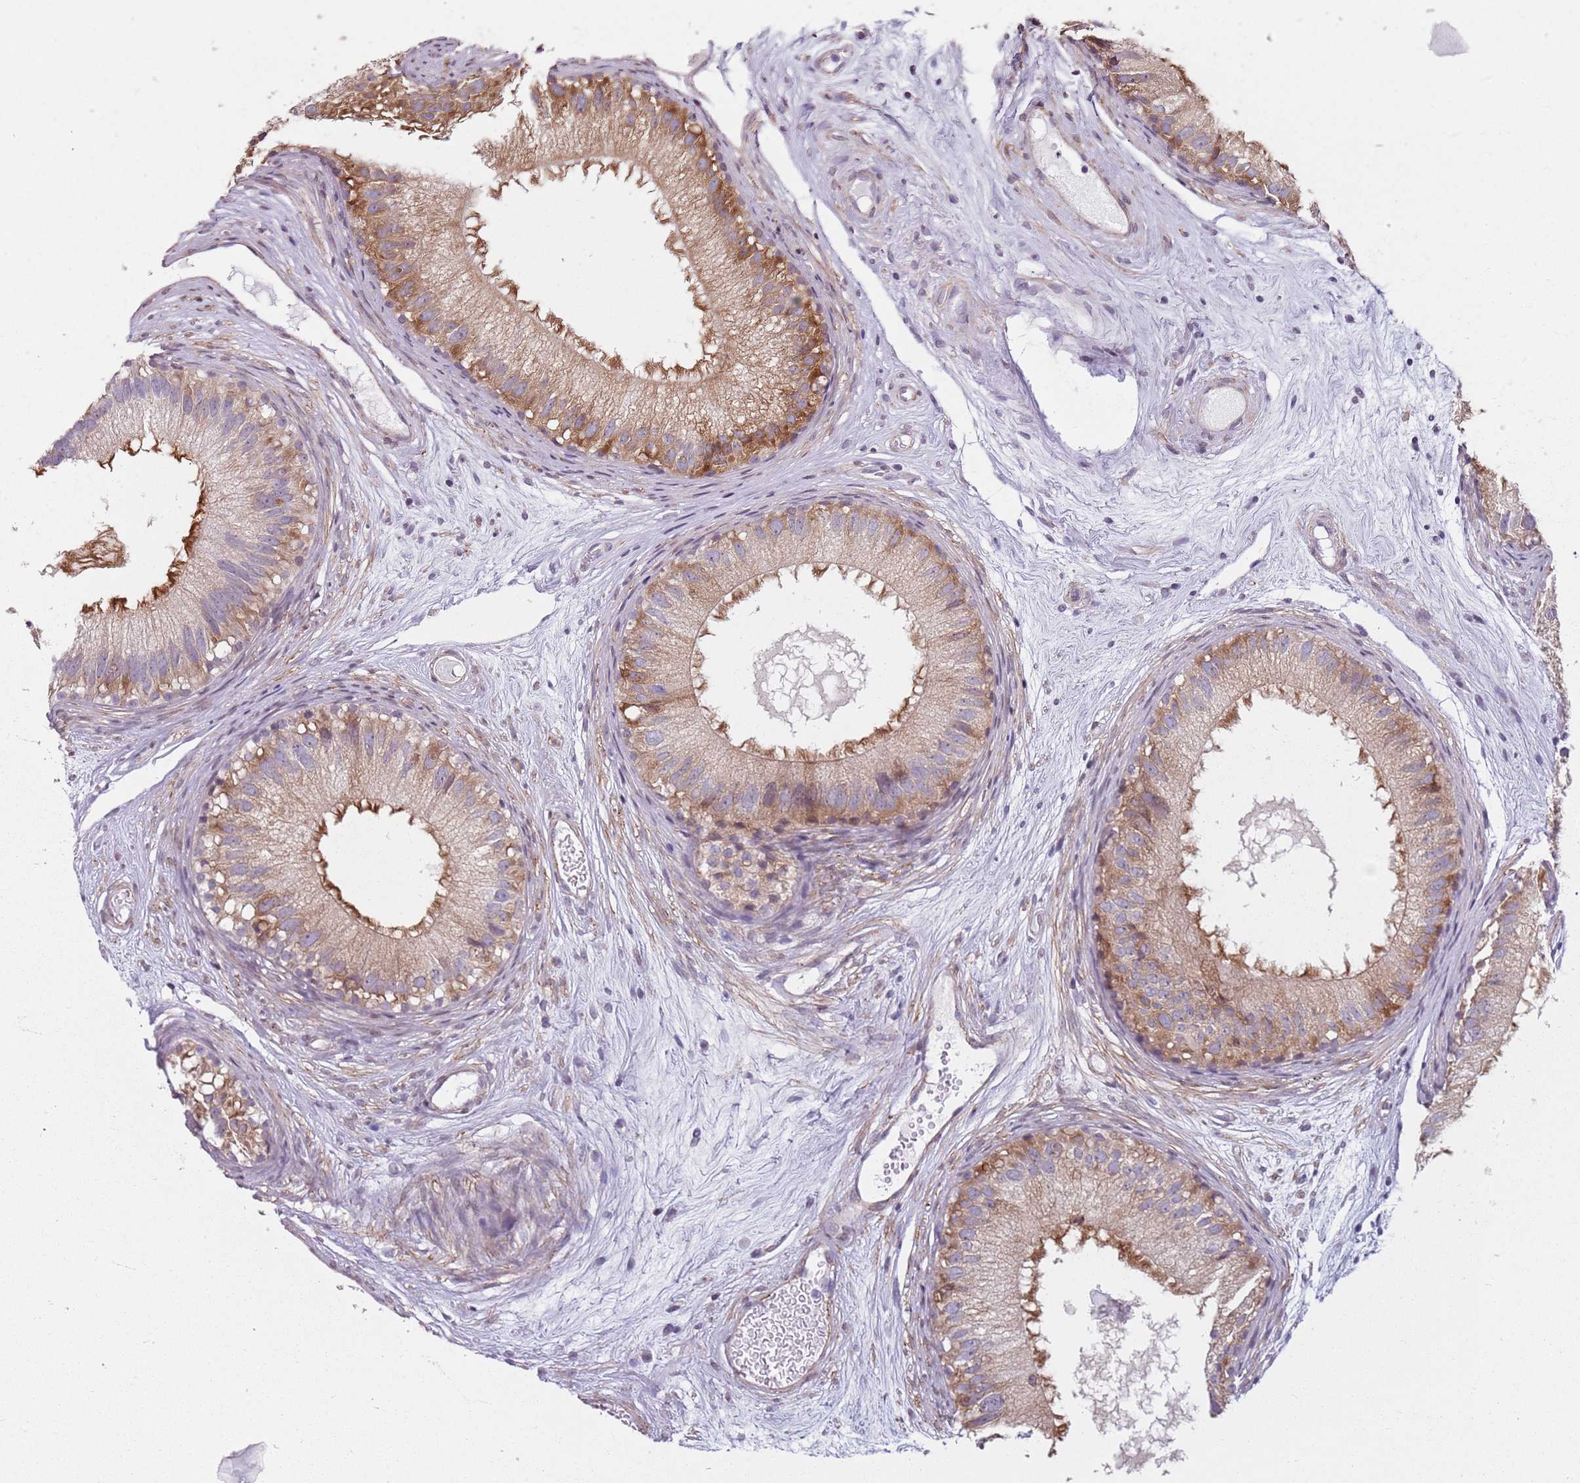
{"staining": {"intensity": "moderate", "quantity": ">75%", "location": "cytoplasmic/membranous"}, "tissue": "epididymis", "cell_type": "Glandular cells", "image_type": "normal", "snomed": [{"axis": "morphology", "description": "Normal tissue, NOS"}, {"axis": "topography", "description": "Epididymis"}], "caption": "Glandular cells show moderate cytoplasmic/membranous positivity in about >75% of cells in normal epididymis.", "gene": "TMC4", "patient": {"sex": "male", "age": 77}}